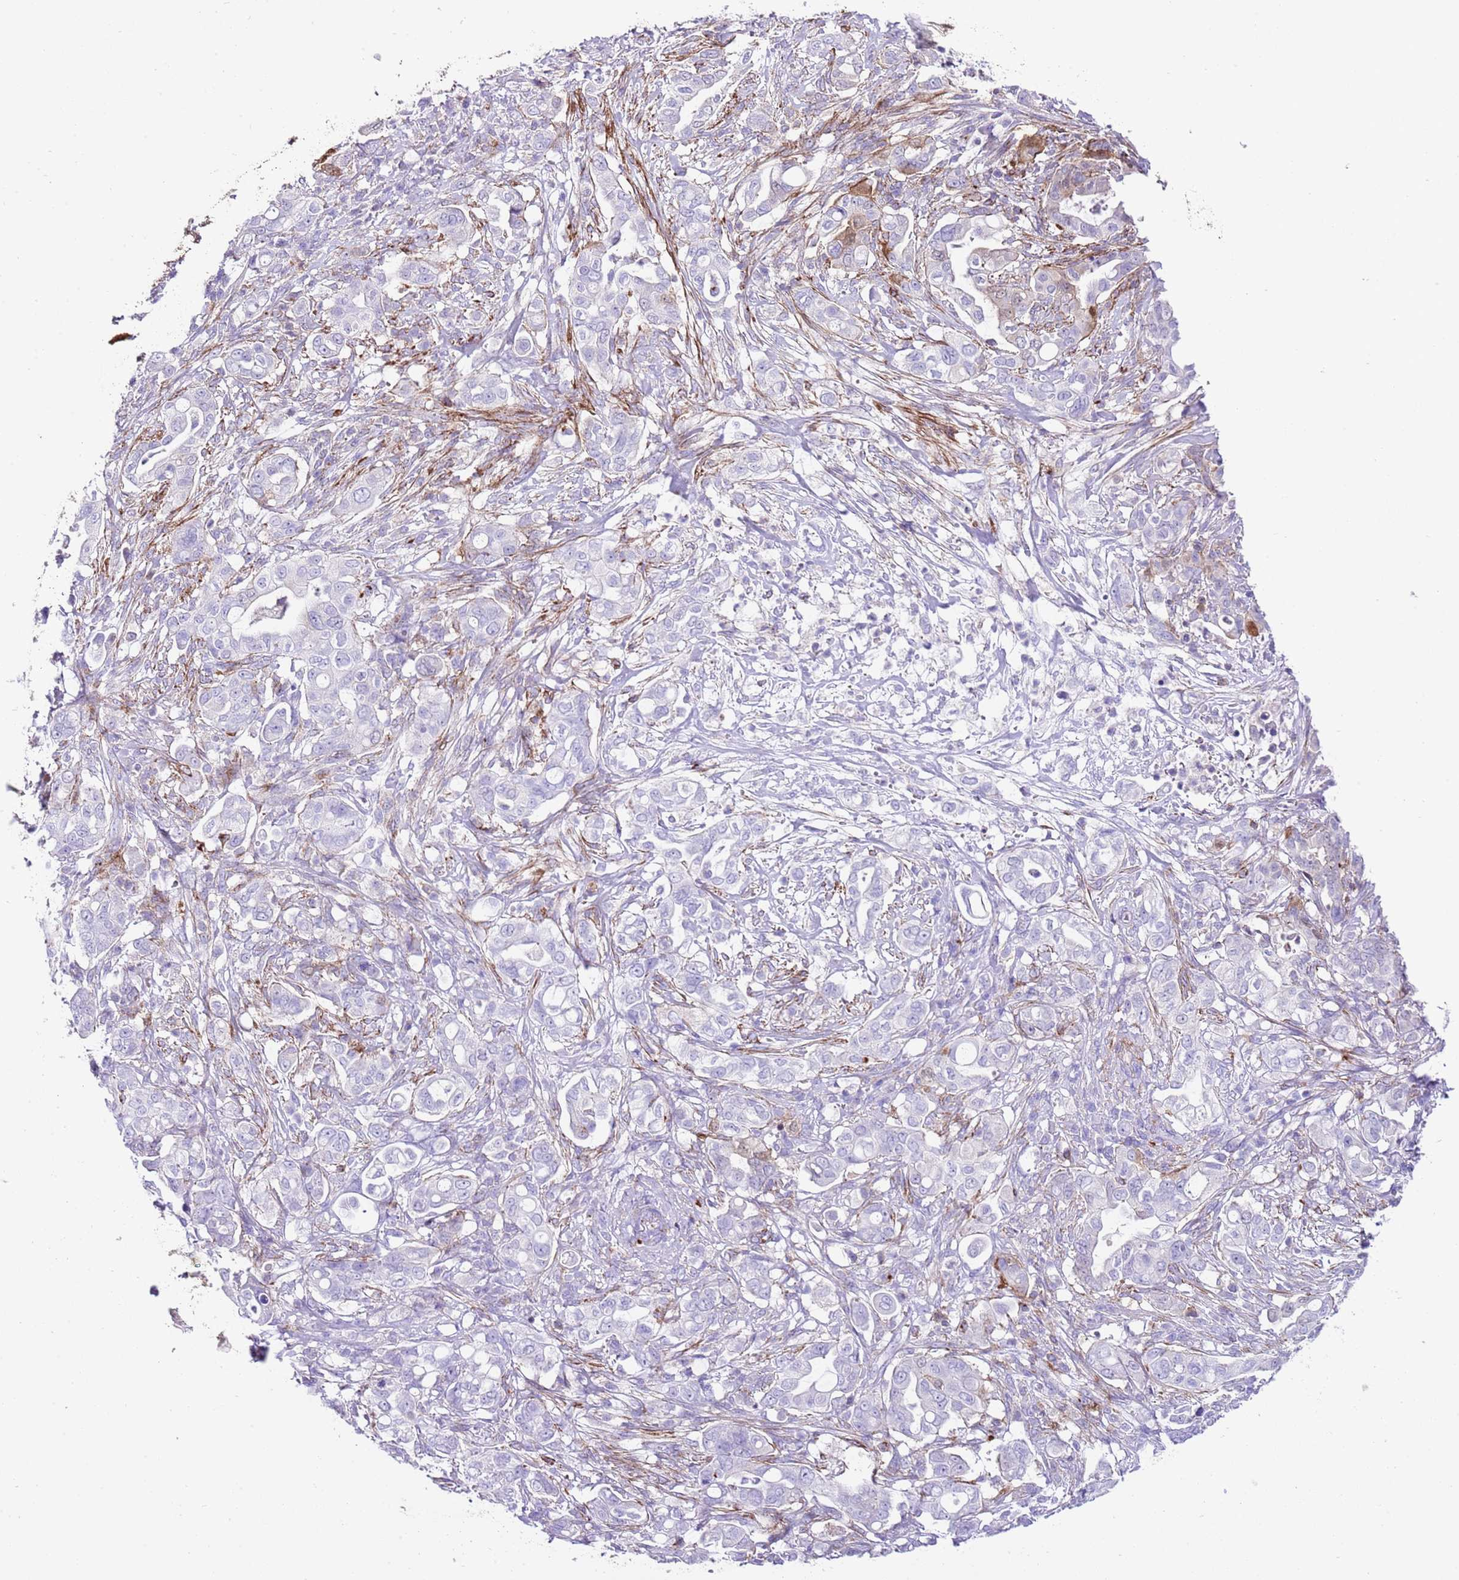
{"staining": {"intensity": "negative", "quantity": "none", "location": "none"}, "tissue": "pancreatic cancer", "cell_type": "Tumor cells", "image_type": "cancer", "snomed": [{"axis": "morphology", "description": "Normal tissue, NOS"}, {"axis": "morphology", "description": "Adenocarcinoma, NOS"}, {"axis": "topography", "description": "Lymph node"}, {"axis": "topography", "description": "Pancreas"}], "caption": "Immunohistochemical staining of pancreatic cancer (adenocarcinoma) displays no significant staining in tumor cells.", "gene": "ALDH3A1", "patient": {"sex": "female", "age": 67}}